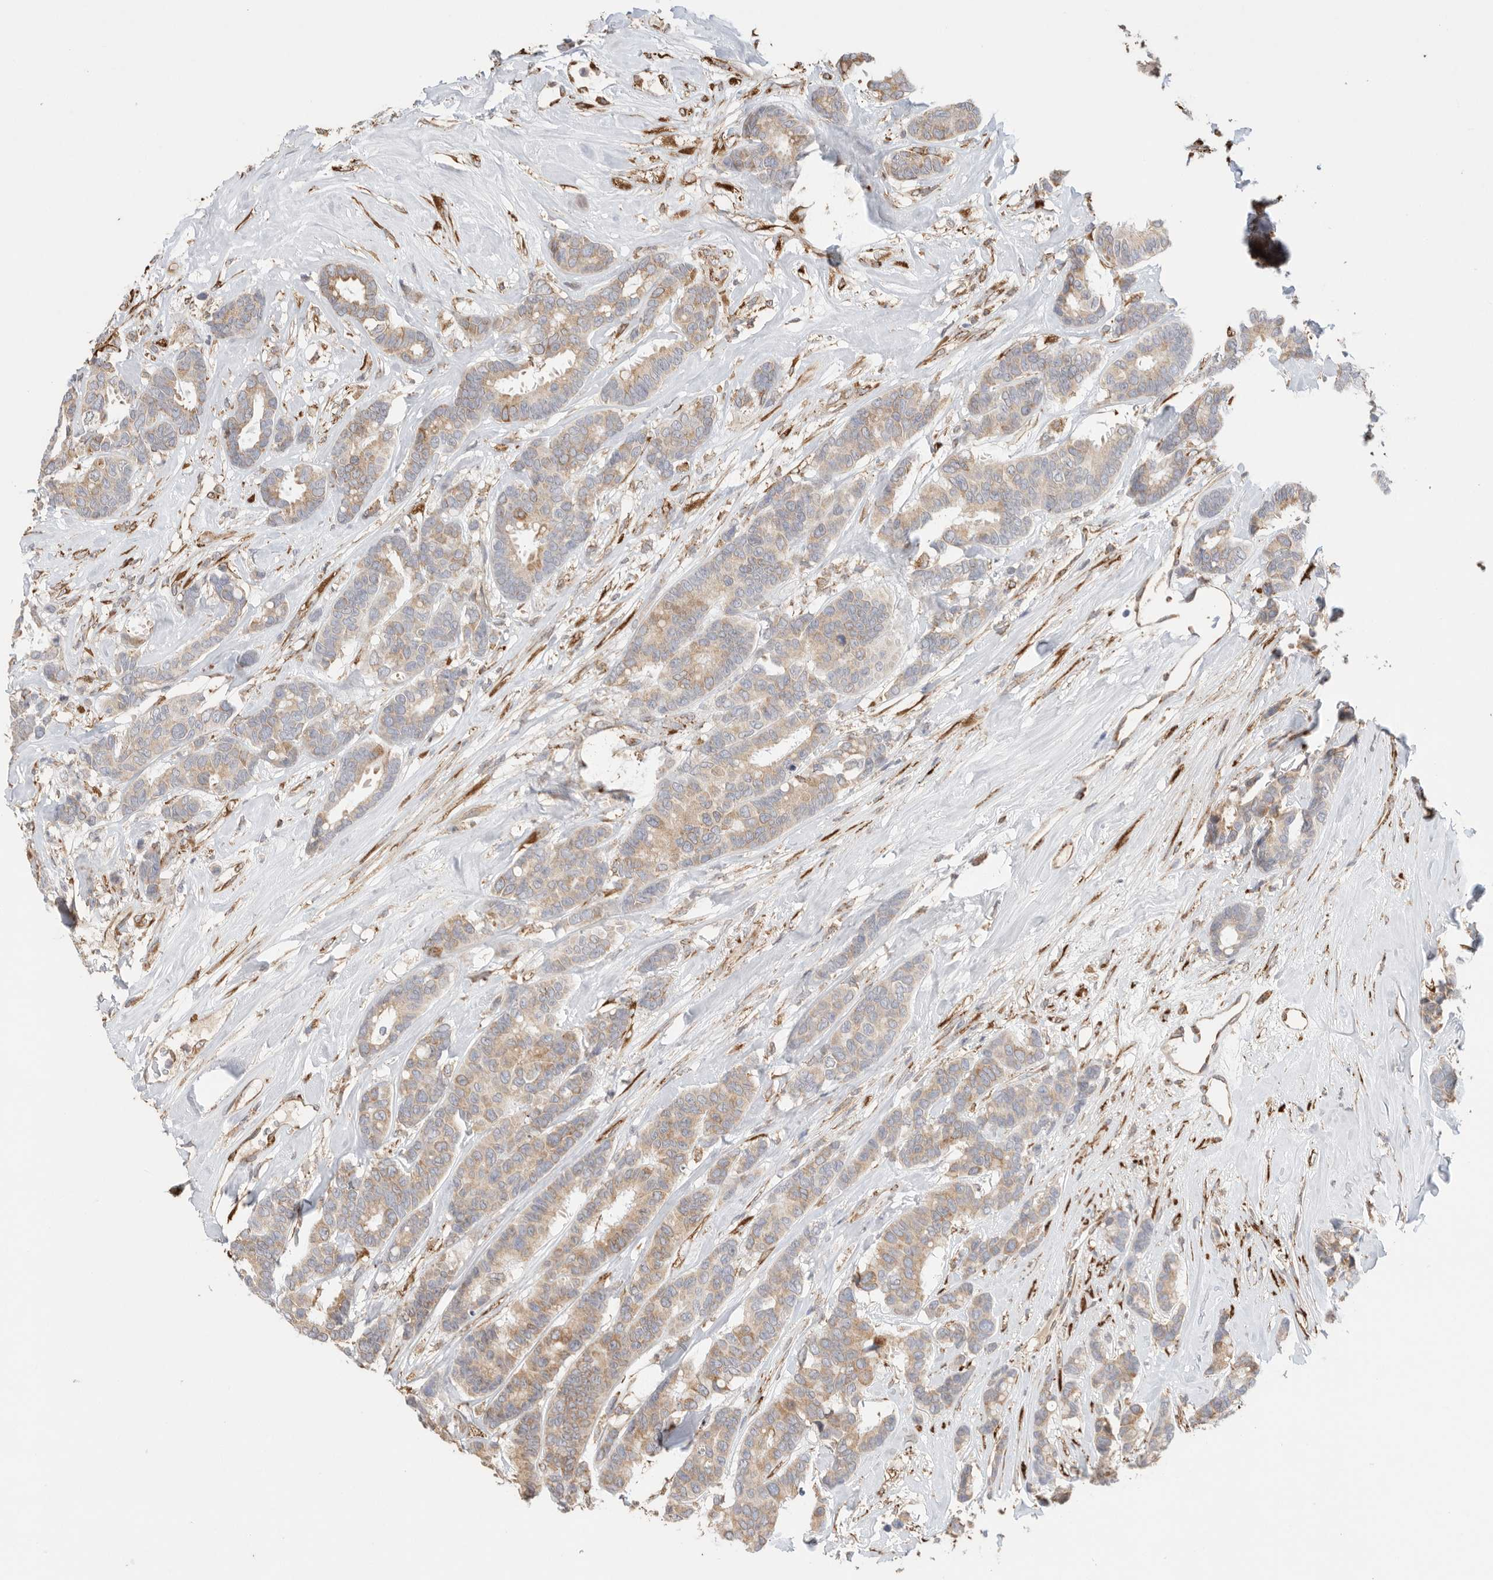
{"staining": {"intensity": "weak", "quantity": ">75%", "location": "cytoplasmic/membranous"}, "tissue": "breast cancer", "cell_type": "Tumor cells", "image_type": "cancer", "snomed": [{"axis": "morphology", "description": "Duct carcinoma"}, {"axis": "topography", "description": "Breast"}], "caption": "IHC photomicrograph of human breast cancer stained for a protein (brown), which exhibits low levels of weak cytoplasmic/membranous positivity in approximately >75% of tumor cells.", "gene": "BLOC1S5", "patient": {"sex": "female", "age": 87}}